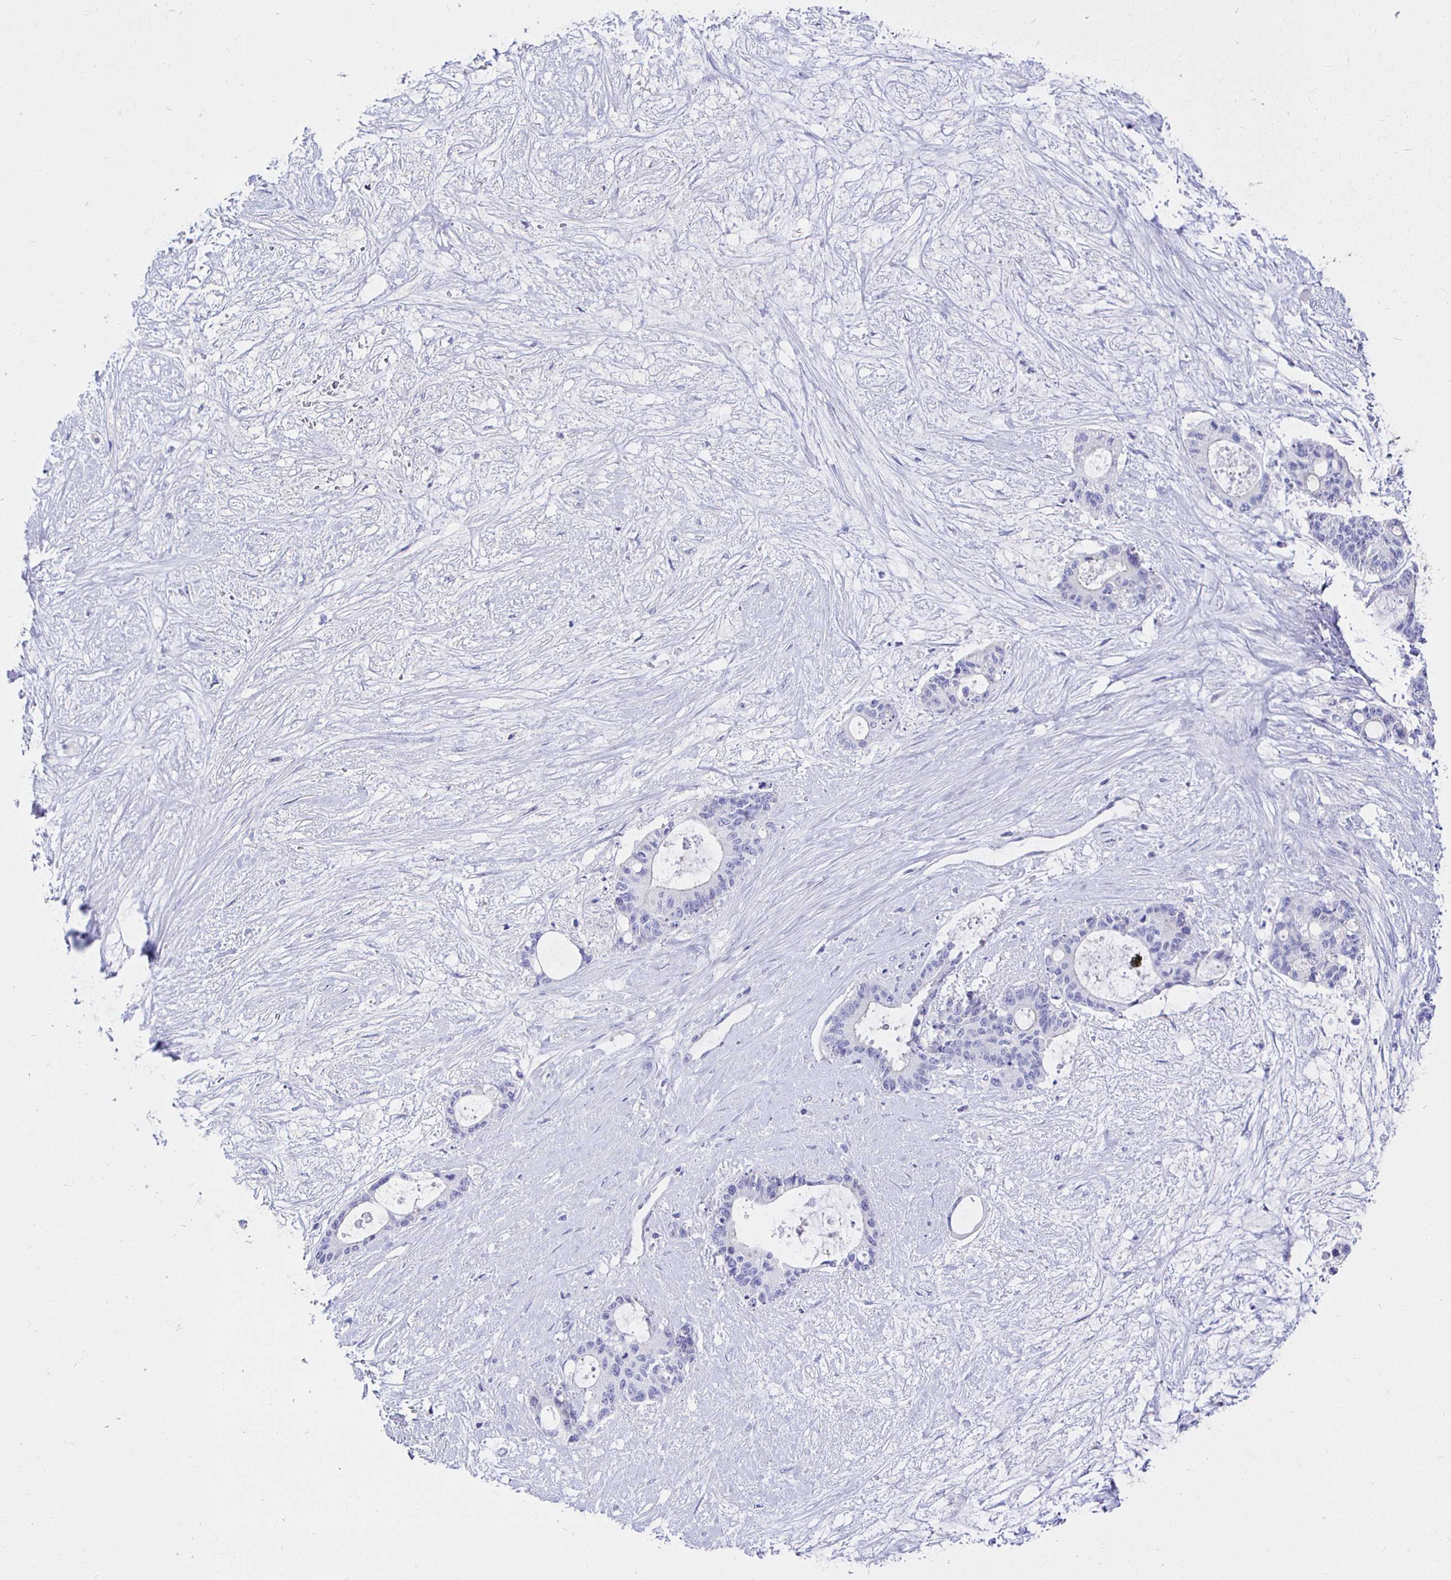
{"staining": {"intensity": "negative", "quantity": "none", "location": "none"}, "tissue": "liver cancer", "cell_type": "Tumor cells", "image_type": "cancer", "snomed": [{"axis": "morphology", "description": "Normal tissue, NOS"}, {"axis": "morphology", "description": "Cholangiocarcinoma"}, {"axis": "topography", "description": "Liver"}, {"axis": "topography", "description": "Peripheral nerve tissue"}], "caption": "Histopathology image shows no protein expression in tumor cells of liver cancer tissue.", "gene": "UMOD", "patient": {"sex": "female", "age": 73}}